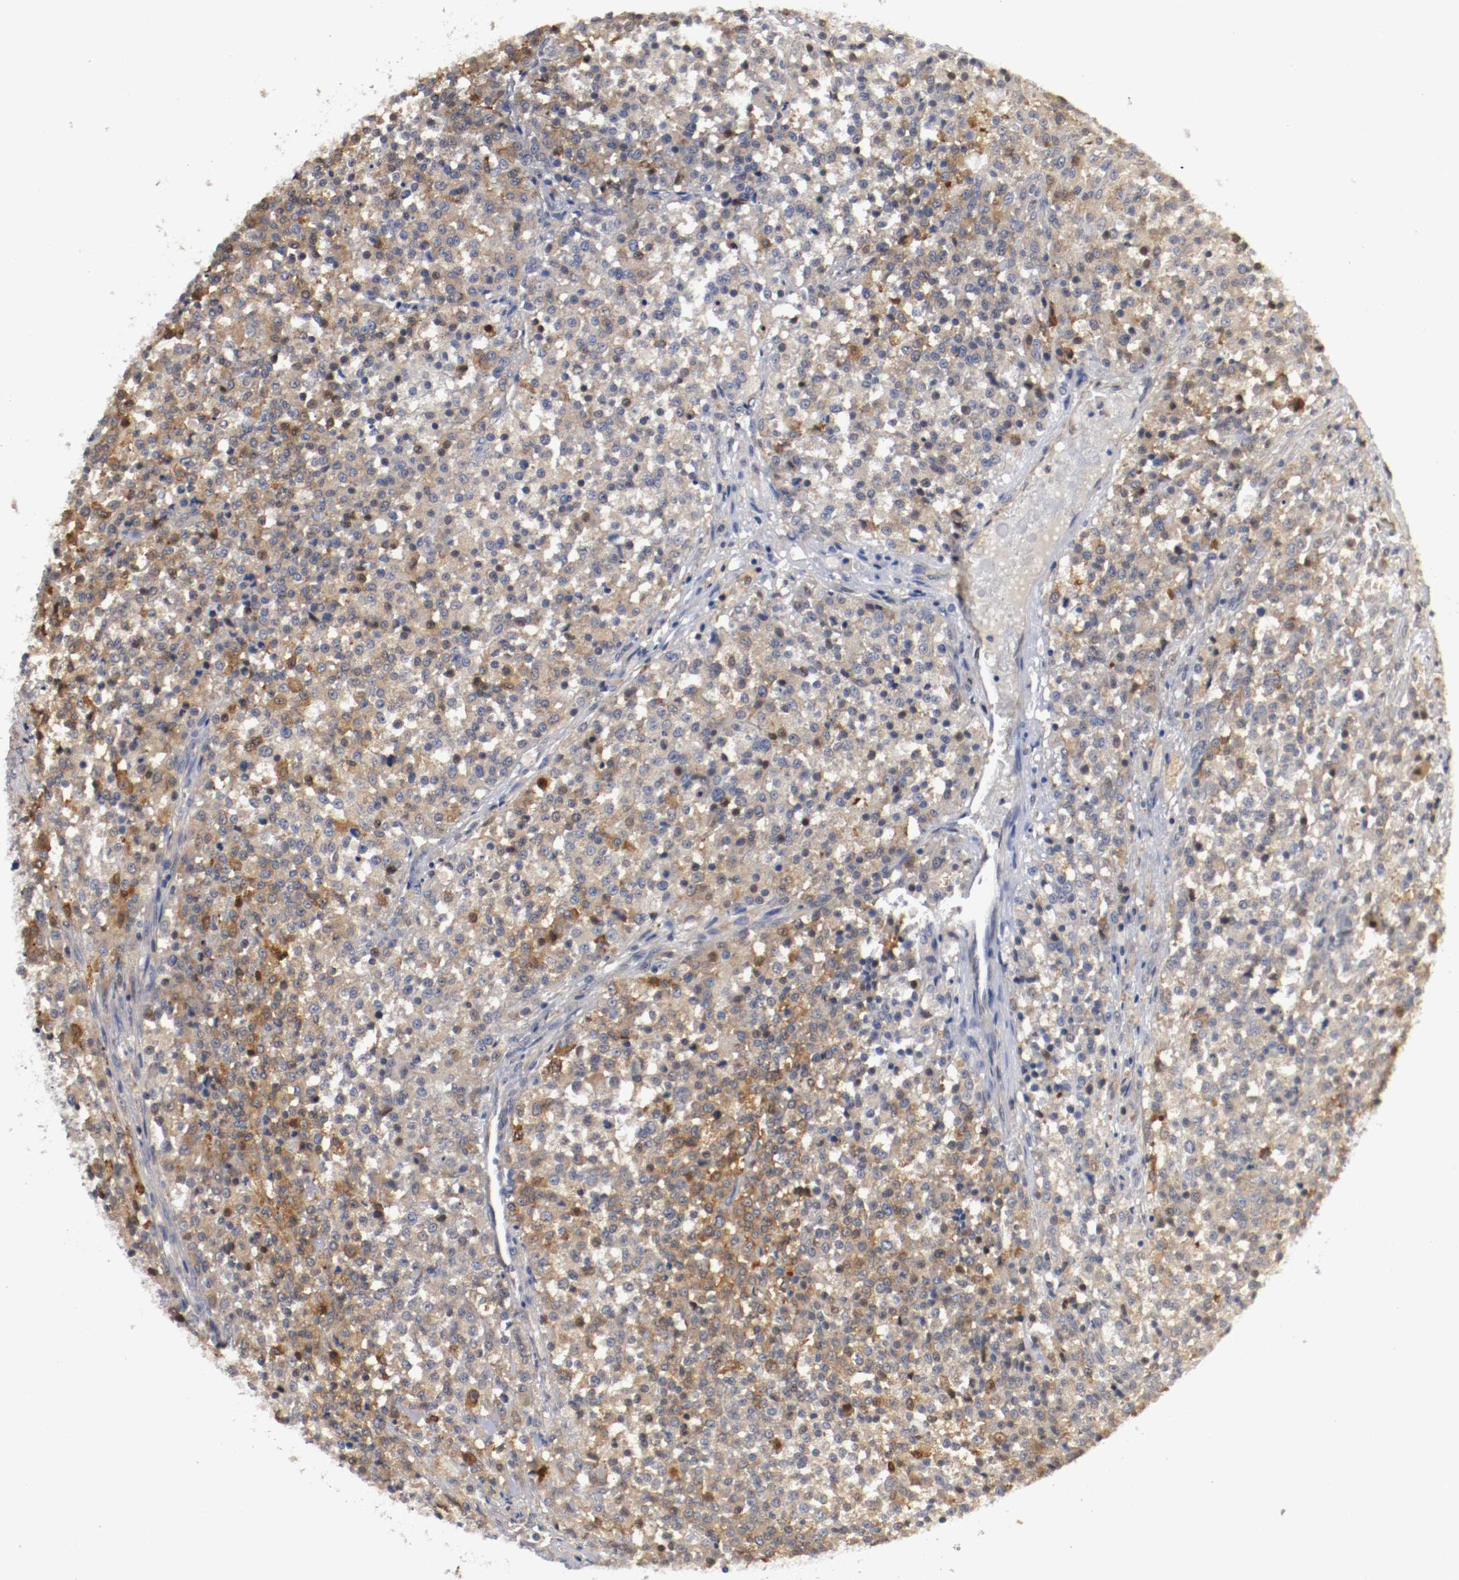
{"staining": {"intensity": "weak", "quantity": "25%-75%", "location": "cytoplasmic/membranous"}, "tissue": "testis cancer", "cell_type": "Tumor cells", "image_type": "cancer", "snomed": [{"axis": "morphology", "description": "Seminoma, NOS"}, {"axis": "topography", "description": "Testis"}], "caption": "Testis cancer stained for a protein (brown) shows weak cytoplasmic/membranous positive positivity in about 25%-75% of tumor cells.", "gene": "RBM23", "patient": {"sex": "male", "age": 59}}